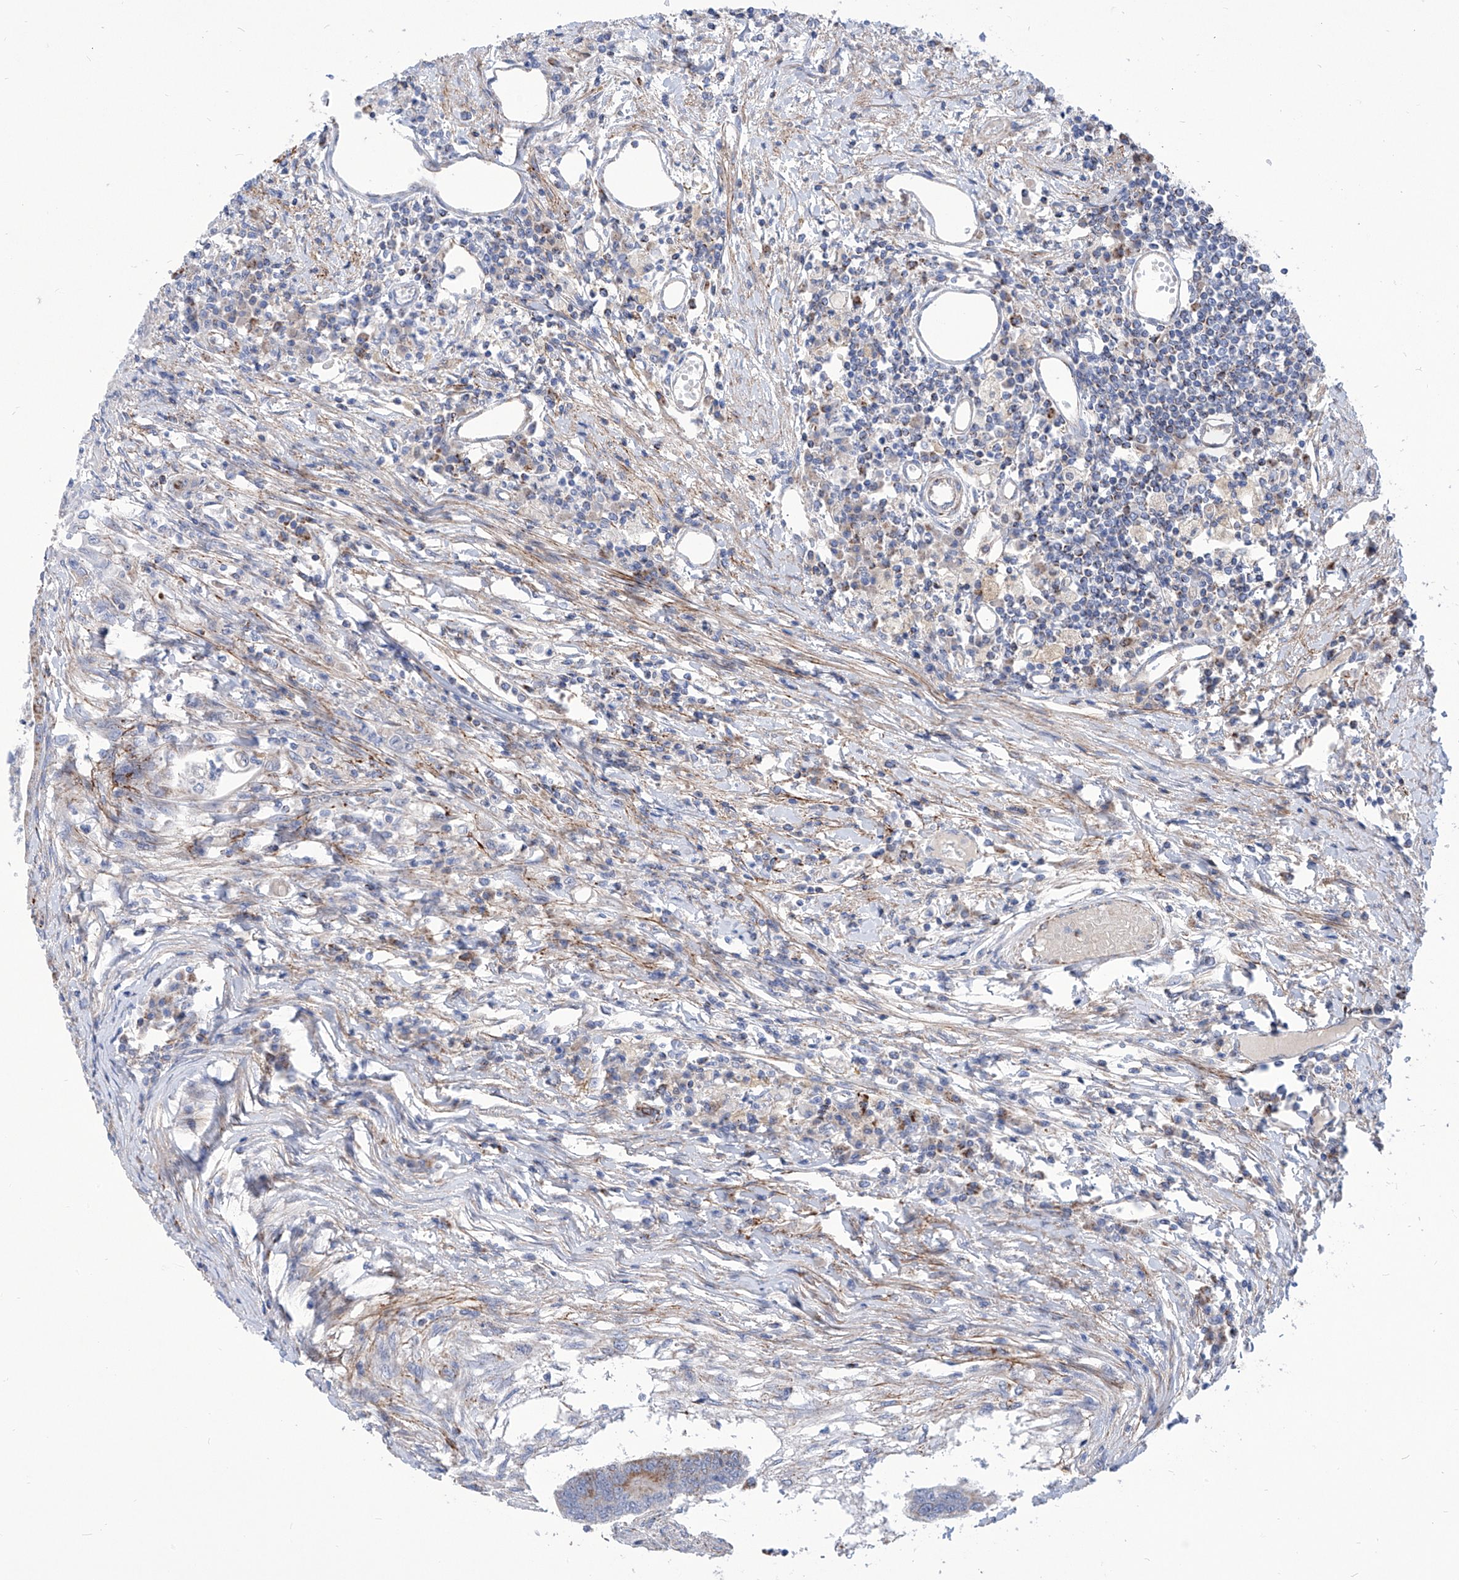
{"staining": {"intensity": "weak", "quantity": "<25%", "location": "cytoplasmic/membranous"}, "tissue": "colorectal cancer", "cell_type": "Tumor cells", "image_type": "cancer", "snomed": [{"axis": "morphology", "description": "Adenoma, NOS"}, {"axis": "morphology", "description": "Adenocarcinoma, NOS"}, {"axis": "topography", "description": "Colon"}], "caption": "DAB immunohistochemical staining of human adenocarcinoma (colorectal) reveals no significant staining in tumor cells. The staining was performed using DAB to visualize the protein expression in brown, while the nuclei were stained in blue with hematoxylin (Magnification: 20x).", "gene": "SRBD1", "patient": {"sex": "male", "age": 79}}